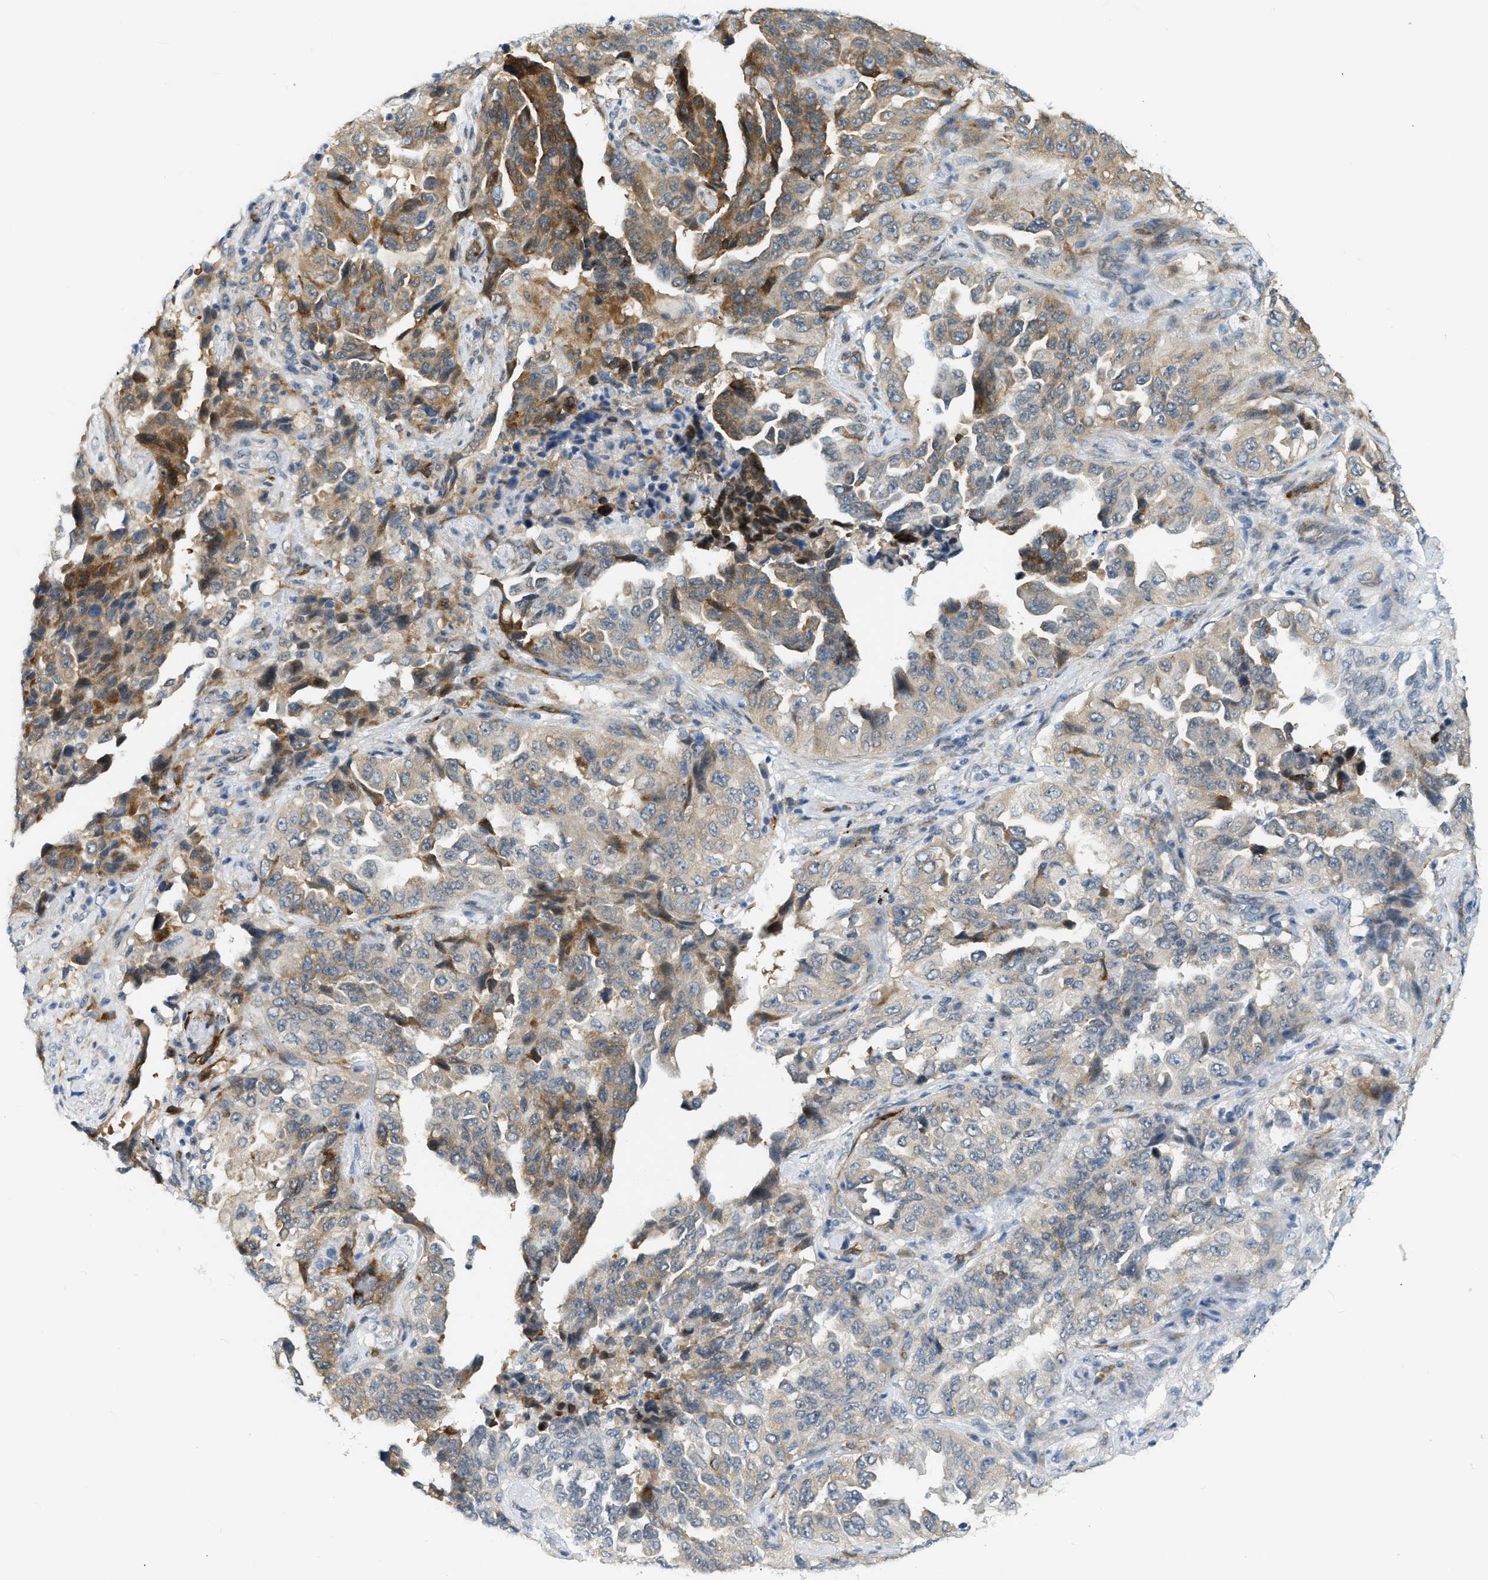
{"staining": {"intensity": "moderate", "quantity": "25%-75%", "location": "cytoplasmic/membranous"}, "tissue": "lung cancer", "cell_type": "Tumor cells", "image_type": "cancer", "snomed": [{"axis": "morphology", "description": "Adenocarcinoma, NOS"}, {"axis": "topography", "description": "Lung"}], "caption": "Human lung adenocarcinoma stained with a protein marker shows moderate staining in tumor cells.", "gene": "ZNF408", "patient": {"sex": "female", "age": 51}}